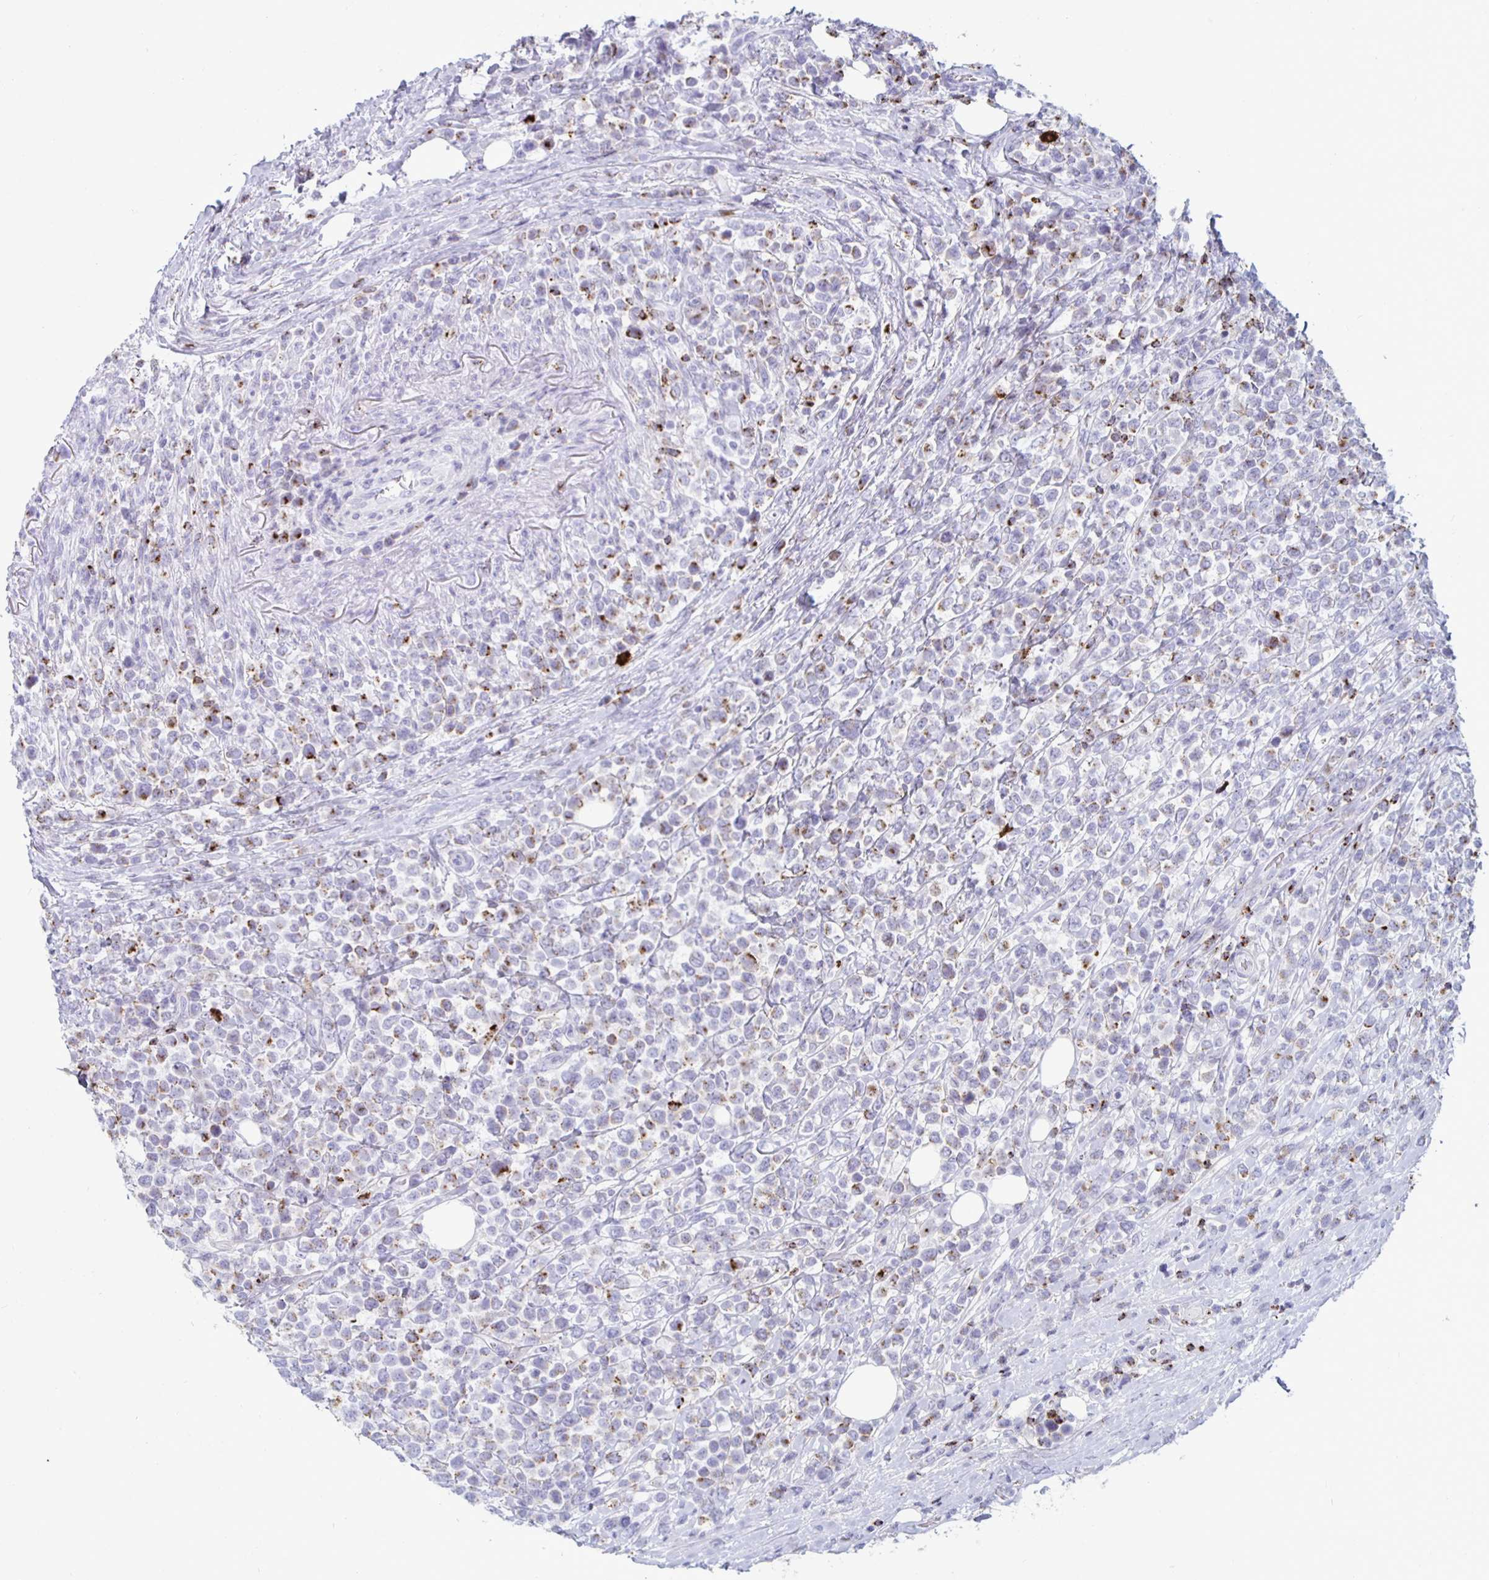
{"staining": {"intensity": "strong", "quantity": "25%-75%", "location": "cytoplasmic/membranous"}, "tissue": "lymphoma", "cell_type": "Tumor cells", "image_type": "cancer", "snomed": [{"axis": "morphology", "description": "Malignant lymphoma, non-Hodgkin's type, High grade"}, {"axis": "topography", "description": "Soft tissue"}], "caption": "Protein expression analysis of human malignant lymphoma, non-Hodgkin's type (high-grade) reveals strong cytoplasmic/membranous staining in about 25%-75% of tumor cells.", "gene": "GZMK", "patient": {"sex": "female", "age": 56}}